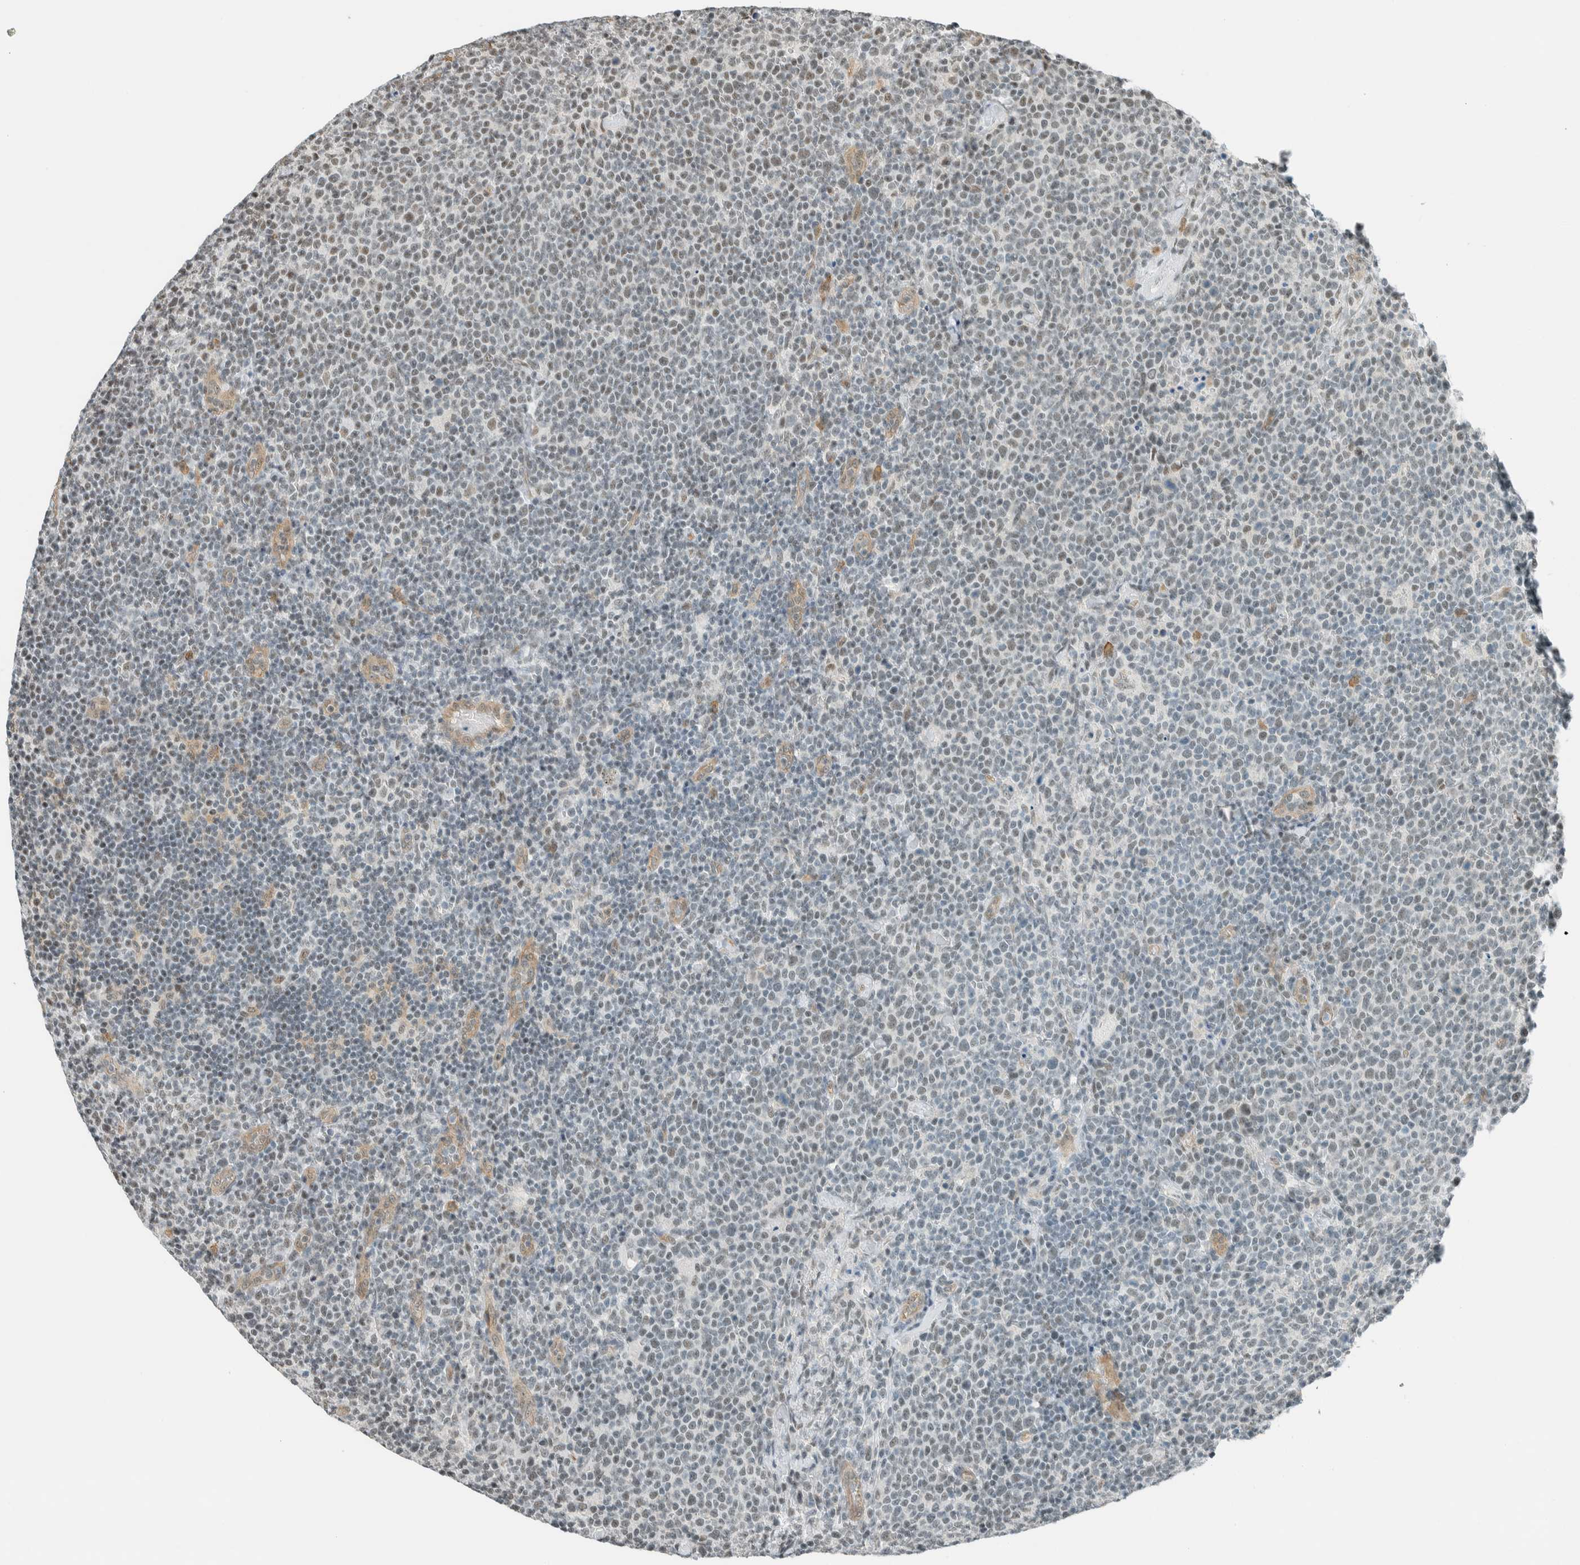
{"staining": {"intensity": "weak", "quantity": "<25%", "location": "nuclear"}, "tissue": "lymphoma", "cell_type": "Tumor cells", "image_type": "cancer", "snomed": [{"axis": "morphology", "description": "Malignant lymphoma, non-Hodgkin's type, High grade"}, {"axis": "topography", "description": "Lymph node"}], "caption": "Immunohistochemistry (IHC) histopathology image of human lymphoma stained for a protein (brown), which shows no positivity in tumor cells.", "gene": "NIBAN2", "patient": {"sex": "male", "age": 61}}